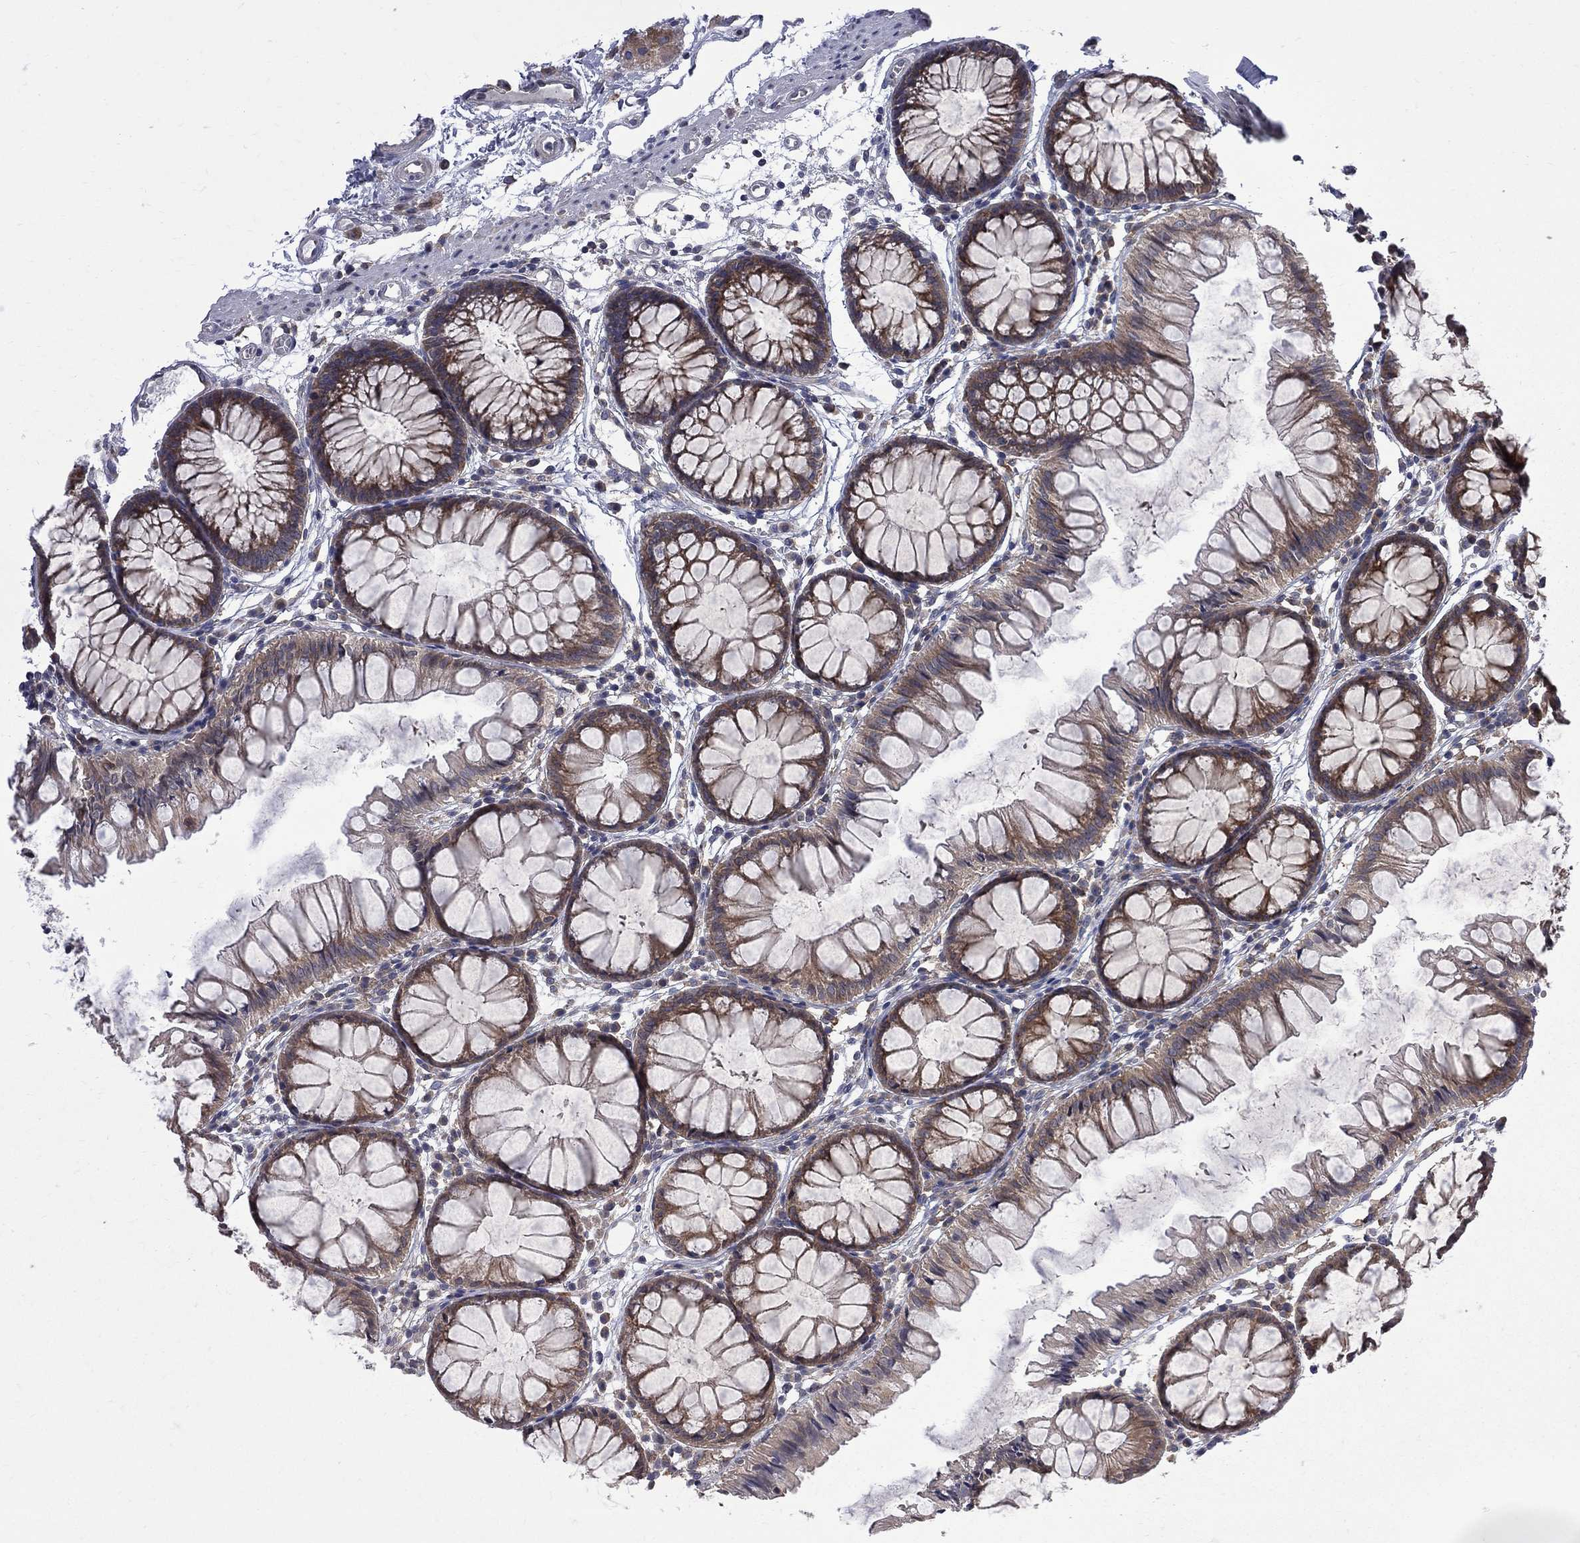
{"staining": {"intensity": "negative", "quantity": "none", "location": "none"}, "tissue": "colon", "cell_type": "Endothelial cells", "image_type": "normal", "snomed": [{"axis": "morphology", "description": "Normal tissue, NOS"}, {"axis": "morphology", "description": "Adenocarcinoma, NOS"}, {"axis": "topography", "description": "Colon"}], "caption": "DAB immunohistochemical staining of normal colon demonstrates no significant positivity in endothelial cells.", "gene": "CNOT11", "patient": {"sex": "male", "age": 65}}